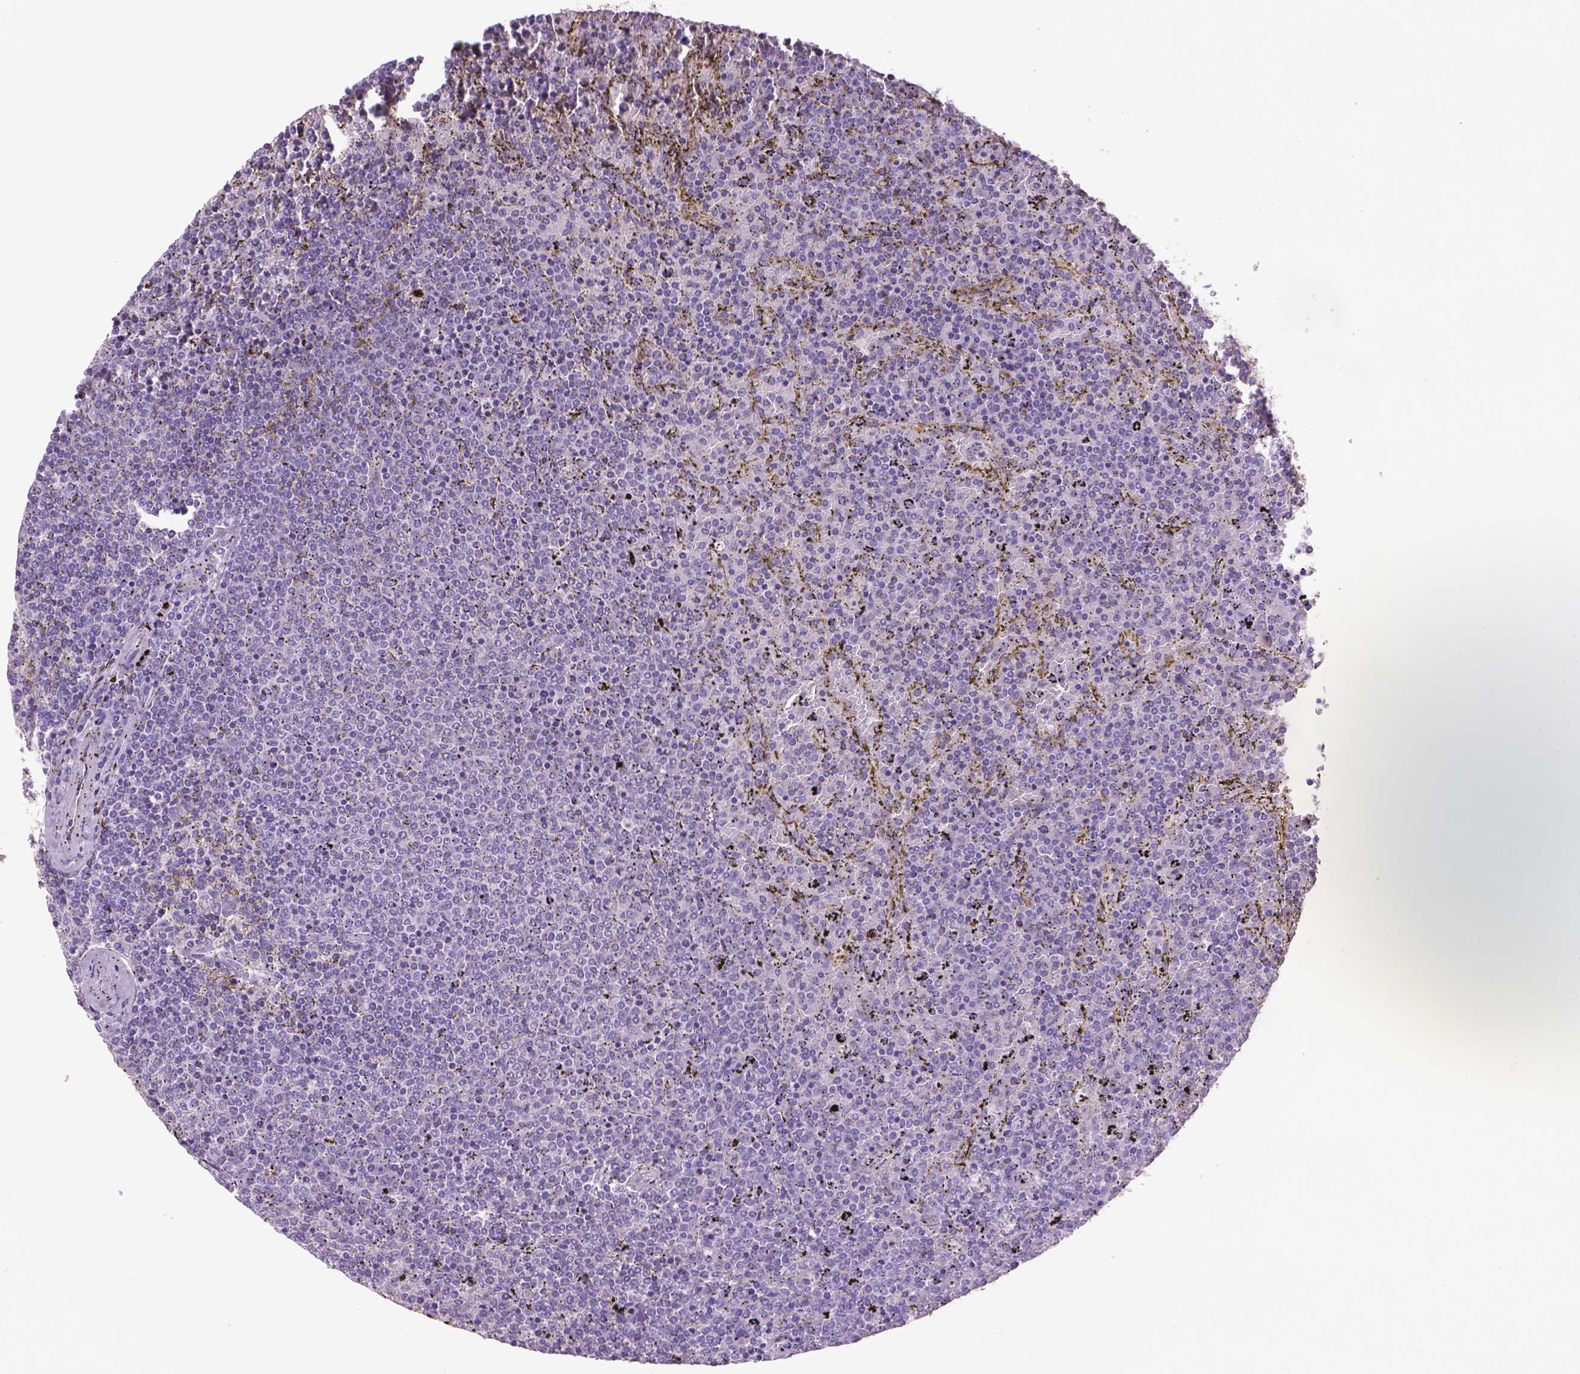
{"staining": {"intensity": "negative", "quantity": "none", "location": "none"}, "tissue": "lymphoma", "cell_type": "Tumor cells", "image_type": "cancer", "snomed": [{"axis": "morphology", "description": "Malignant lymphoma, non-Hodgkin's type, Low grade"}, {"axis": "topography", "description": "Spleen"}], "caption": "Immunohistochemistry image of human lymphoma stained for a protein (brown), which reveals no expression in tumor cells.", "gene": "MUC1", "patient": {"sex": "female", "age": 77}}